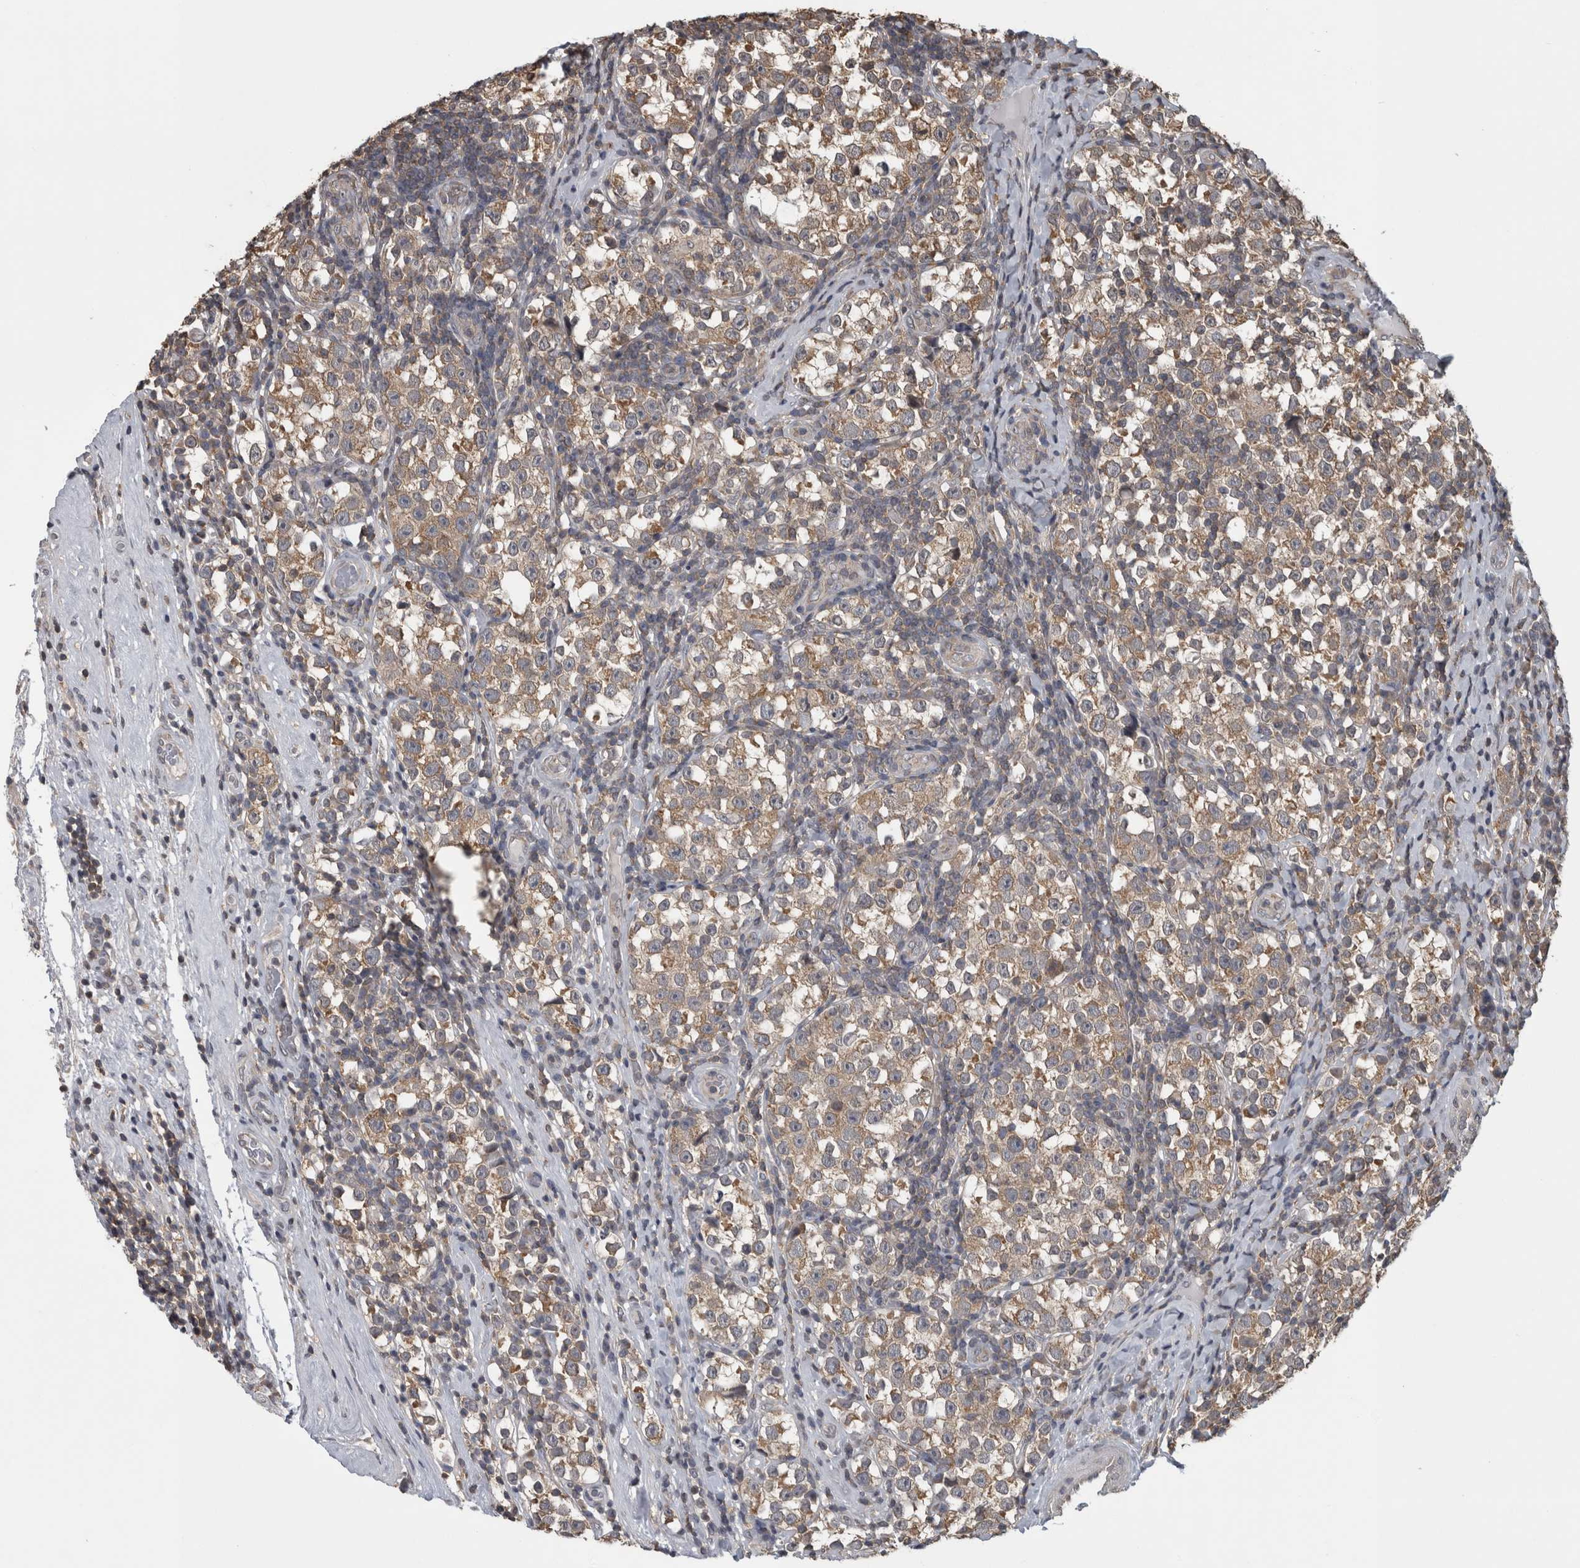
{"staining": {"intensity": "weak", "quantity": ">75%", "location": "cytoplasmic/membranous"}, "tissue": "testis cancer", "cell_type": "Tumor cells", "image_type": "cancer", "snomed": [{"axis": "morphology", "description": "Normal tissue, NOS"}, {"axis": "morphology", "description": "Seminoma, NOS"}, {"axis": "topography", "description": "Testis"}], "caption": "Weak cytoplasmic/membranous staining for a protein is present in approximately >75% of tumor cells of testis cancer (seminoma) using immunohistochemistry.", "gene": "ATXN2", "patient": {"sex": "male", "age": 43}}